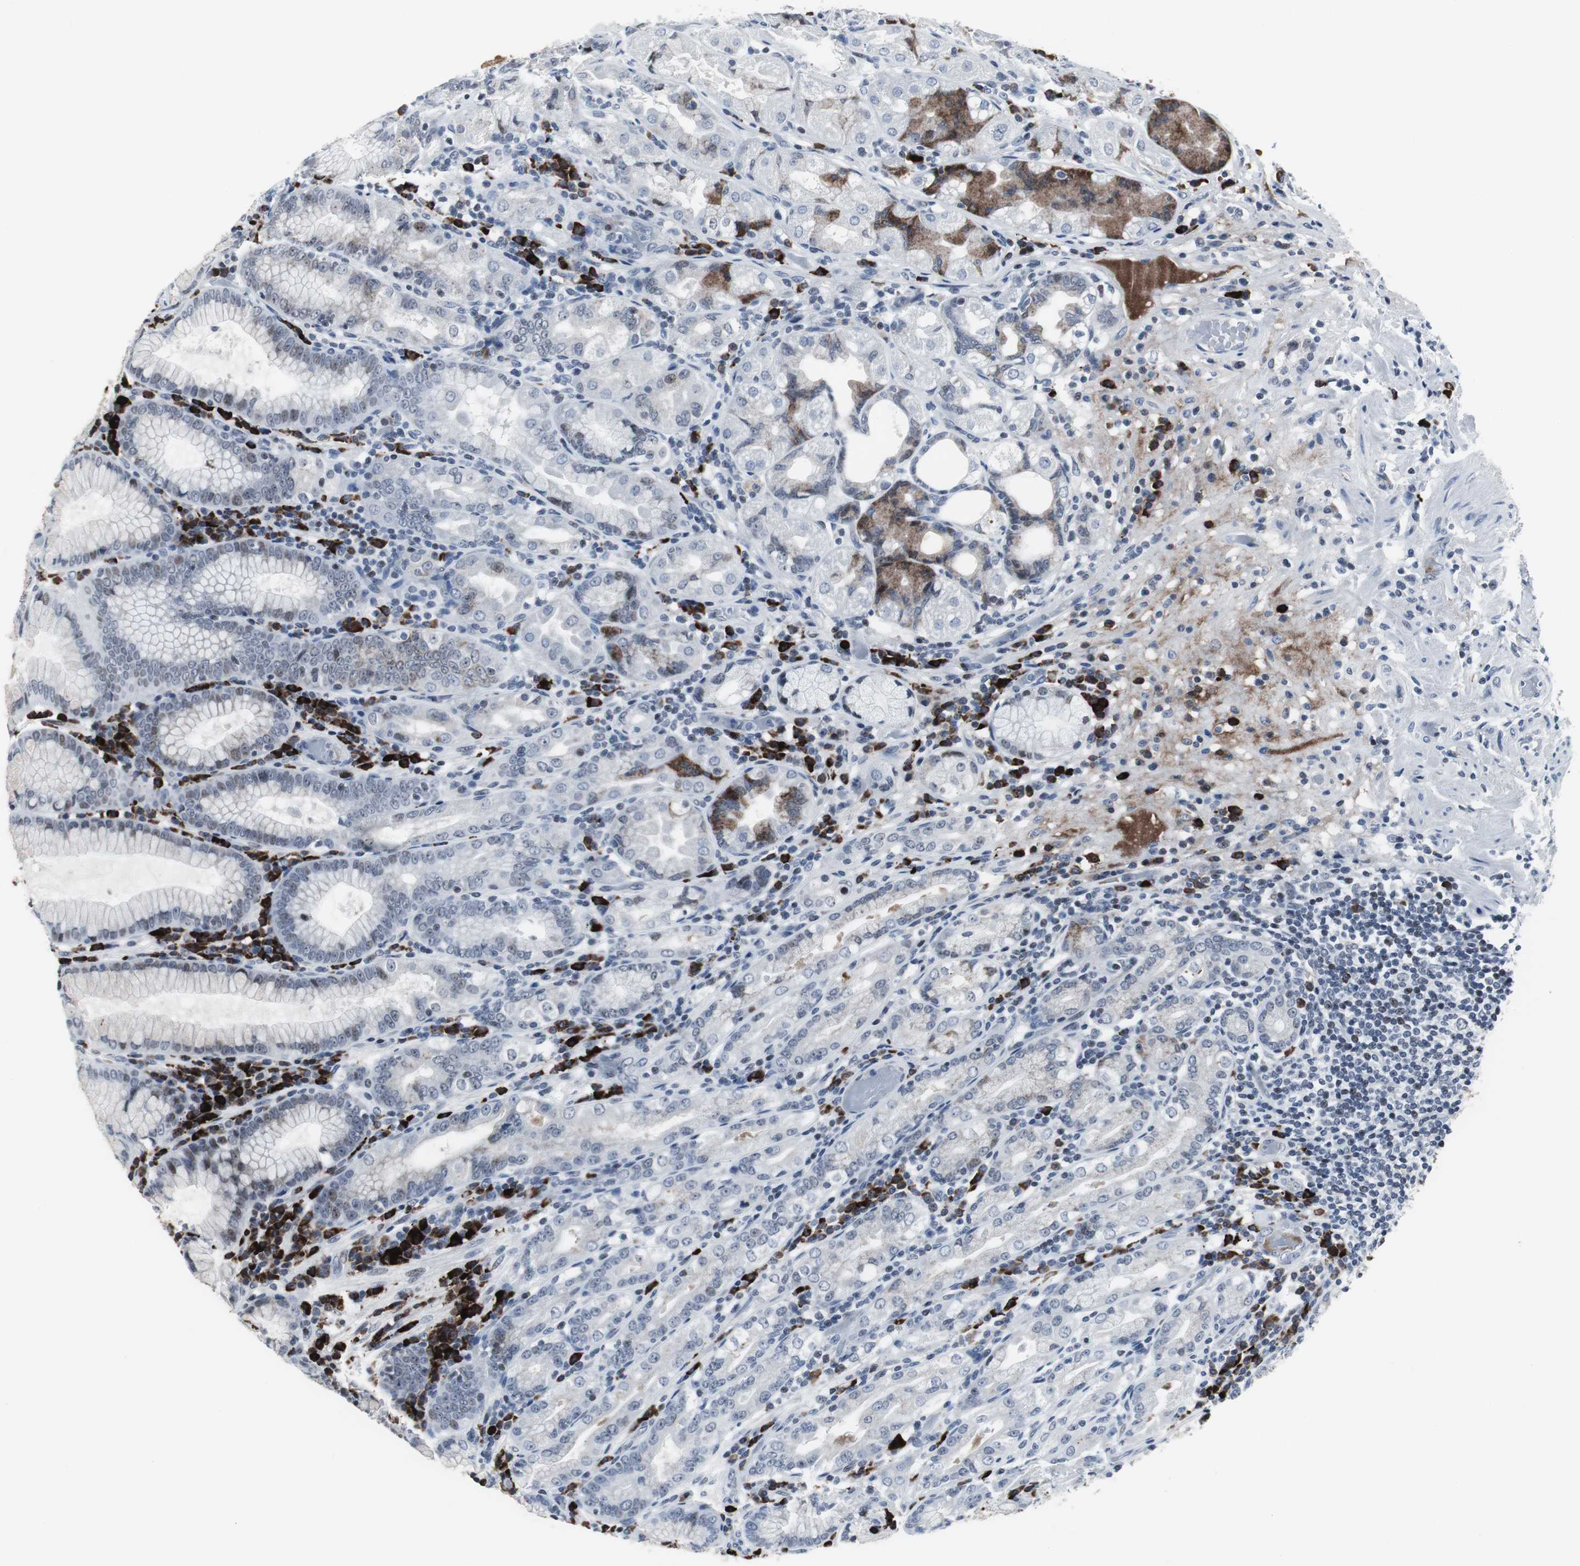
{"staining": {"intensity": "moderate", "quantity": "<25%", "location": "cytoplasmic/membranous,nuclear"}, "tissue": "stomach", "cell_type": "Glandular cells", "image_type": "normal", "snomed": [{"axis": "morphology", "description": "Normal tissue, NOS"}, {"axis": "topography", "description": "Stomach, lower"}], "caption": "Stomach stained for a protein (brown) exhibits moderate cytoplasmic/membranous,nuclear positive staining in approximately <25% of glandular cells.", "gene": "DOK1", "patient": {"sex": "female", "age": 76}}